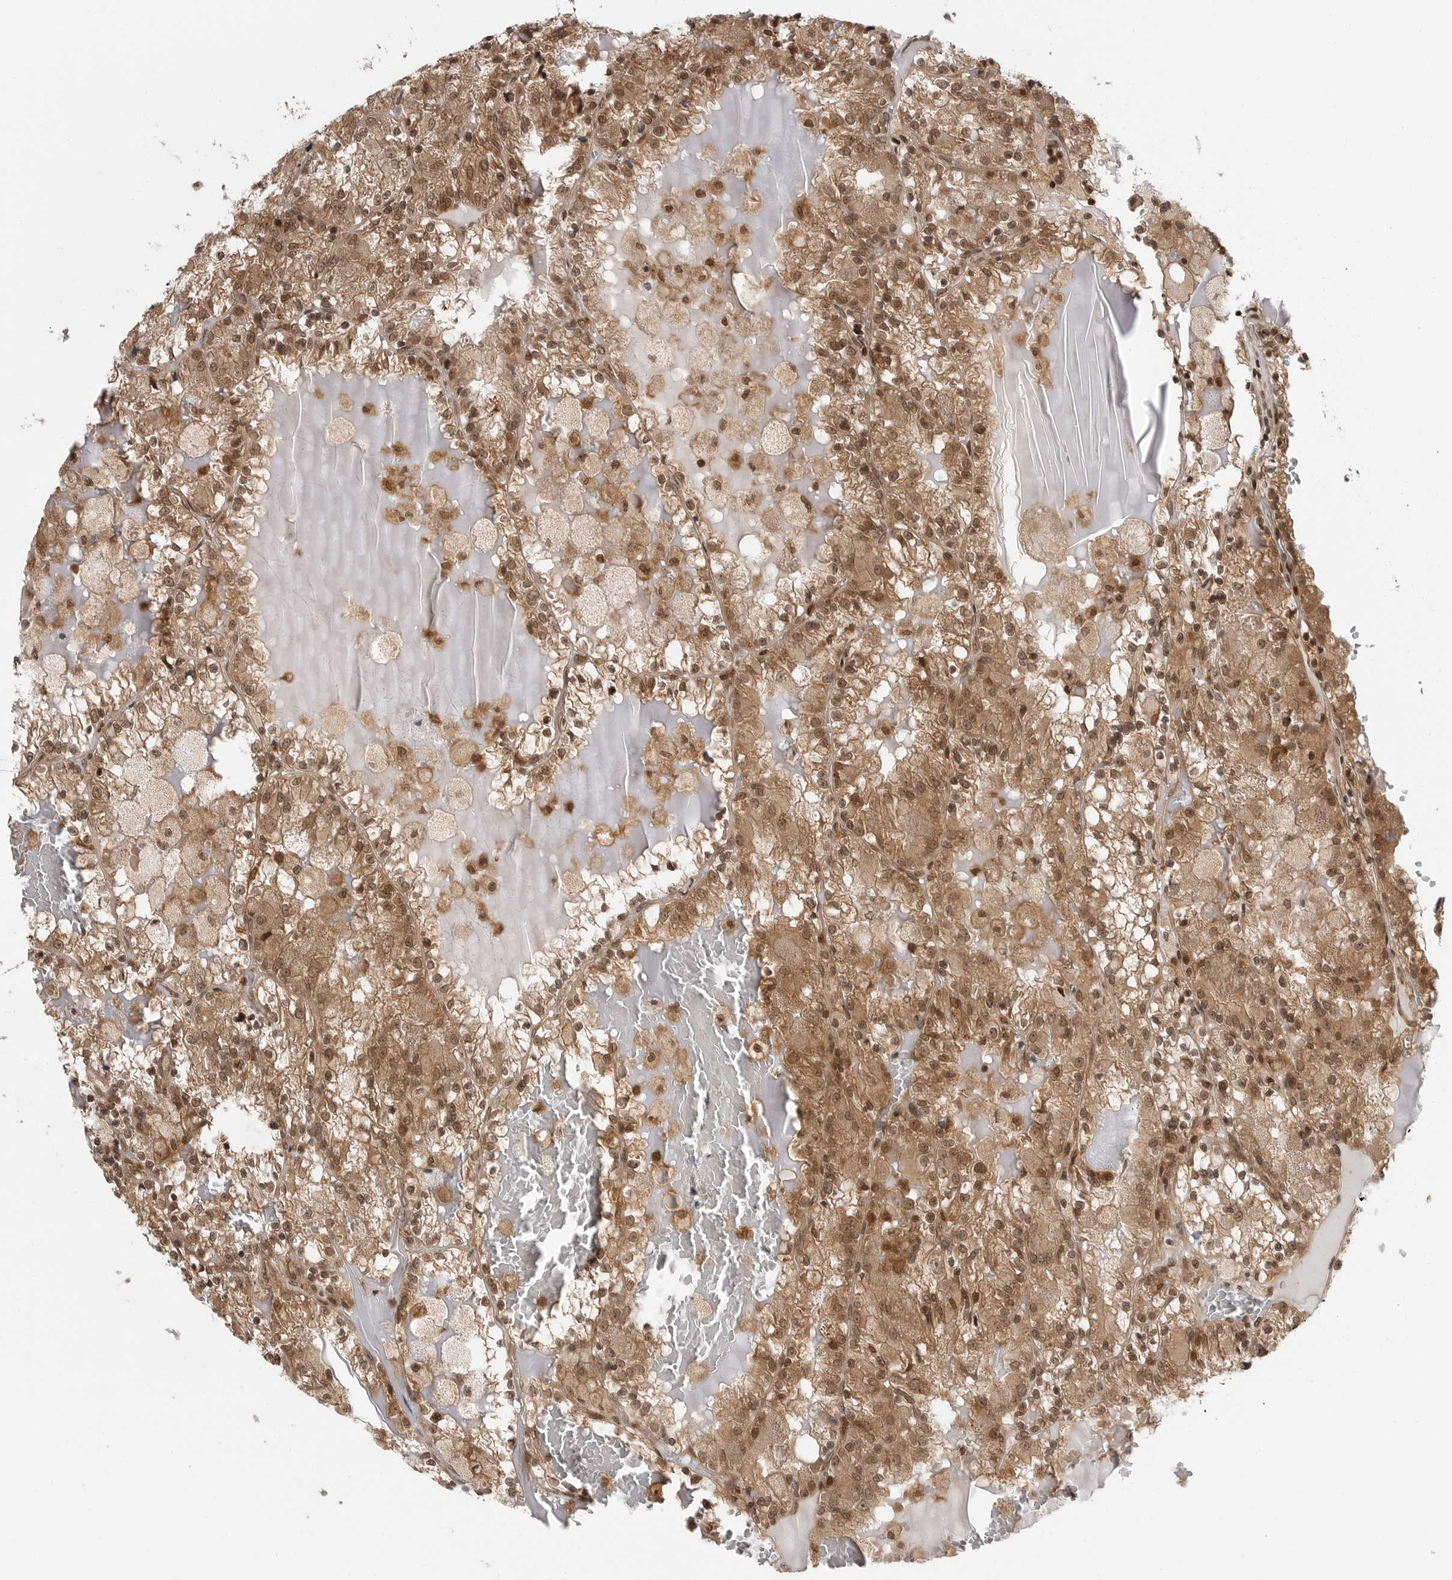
{"staining": {"intensity": "moderate", "quantity": ">75%", "location": "cytoplasmic/membranous,nuclear"}, "tissue": "renal cancer", "cell_type": "Tumor cells", "image_type": "cancer", "snomed": [{"axis": "morphology", "description": "Adenocarcinoma, NOS"}, {"axis": "topography", "description": "Kidney"}], "caption": "Brown immunohistochemical staining in human renal cancer exhibits moderate cytoplasmic/membranous and nuclear staining in about >75% of tumor cells.", "gene": "SZRD1", "patient": {"sex": "female", "age": 56}}